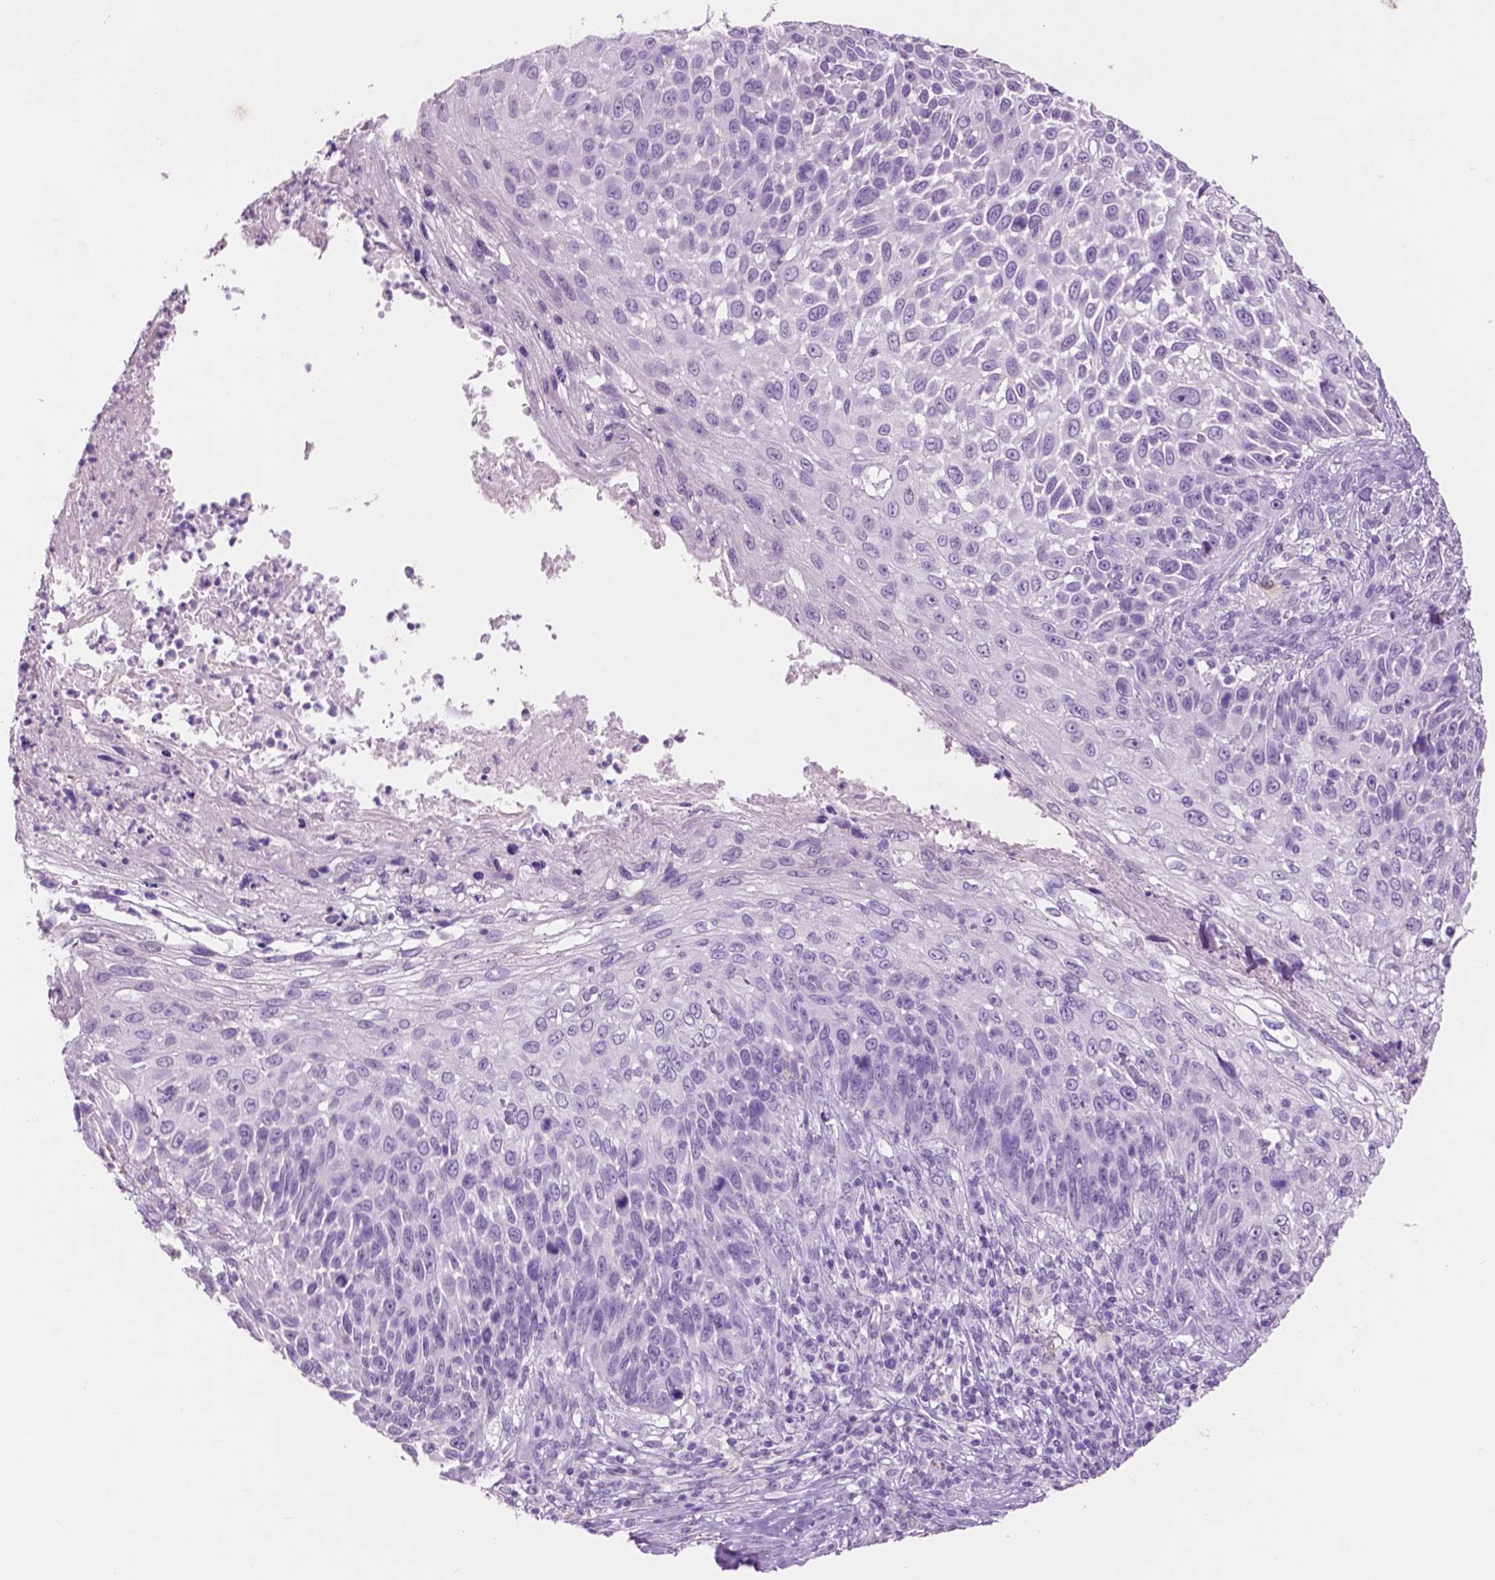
{"staining": {"intensity": "negative", "quantity": "none", "location": "none"}, "tissue": "skin cancer", "cell_type": "Tumor cells", "image_type": "cancer", "snomed": [{"axis": "morphology", "description": "Squamous cell carcinoma, NOS"}, {"axis": "topography", "description": "Skin"}], "caption": "Immunohistochemistry histopathology image of human skin cancer stained for a protein (brown), which displays no expression in tumor cells.", "gene": "IDO1", "patient": {"sex": "male", "age": 92}}